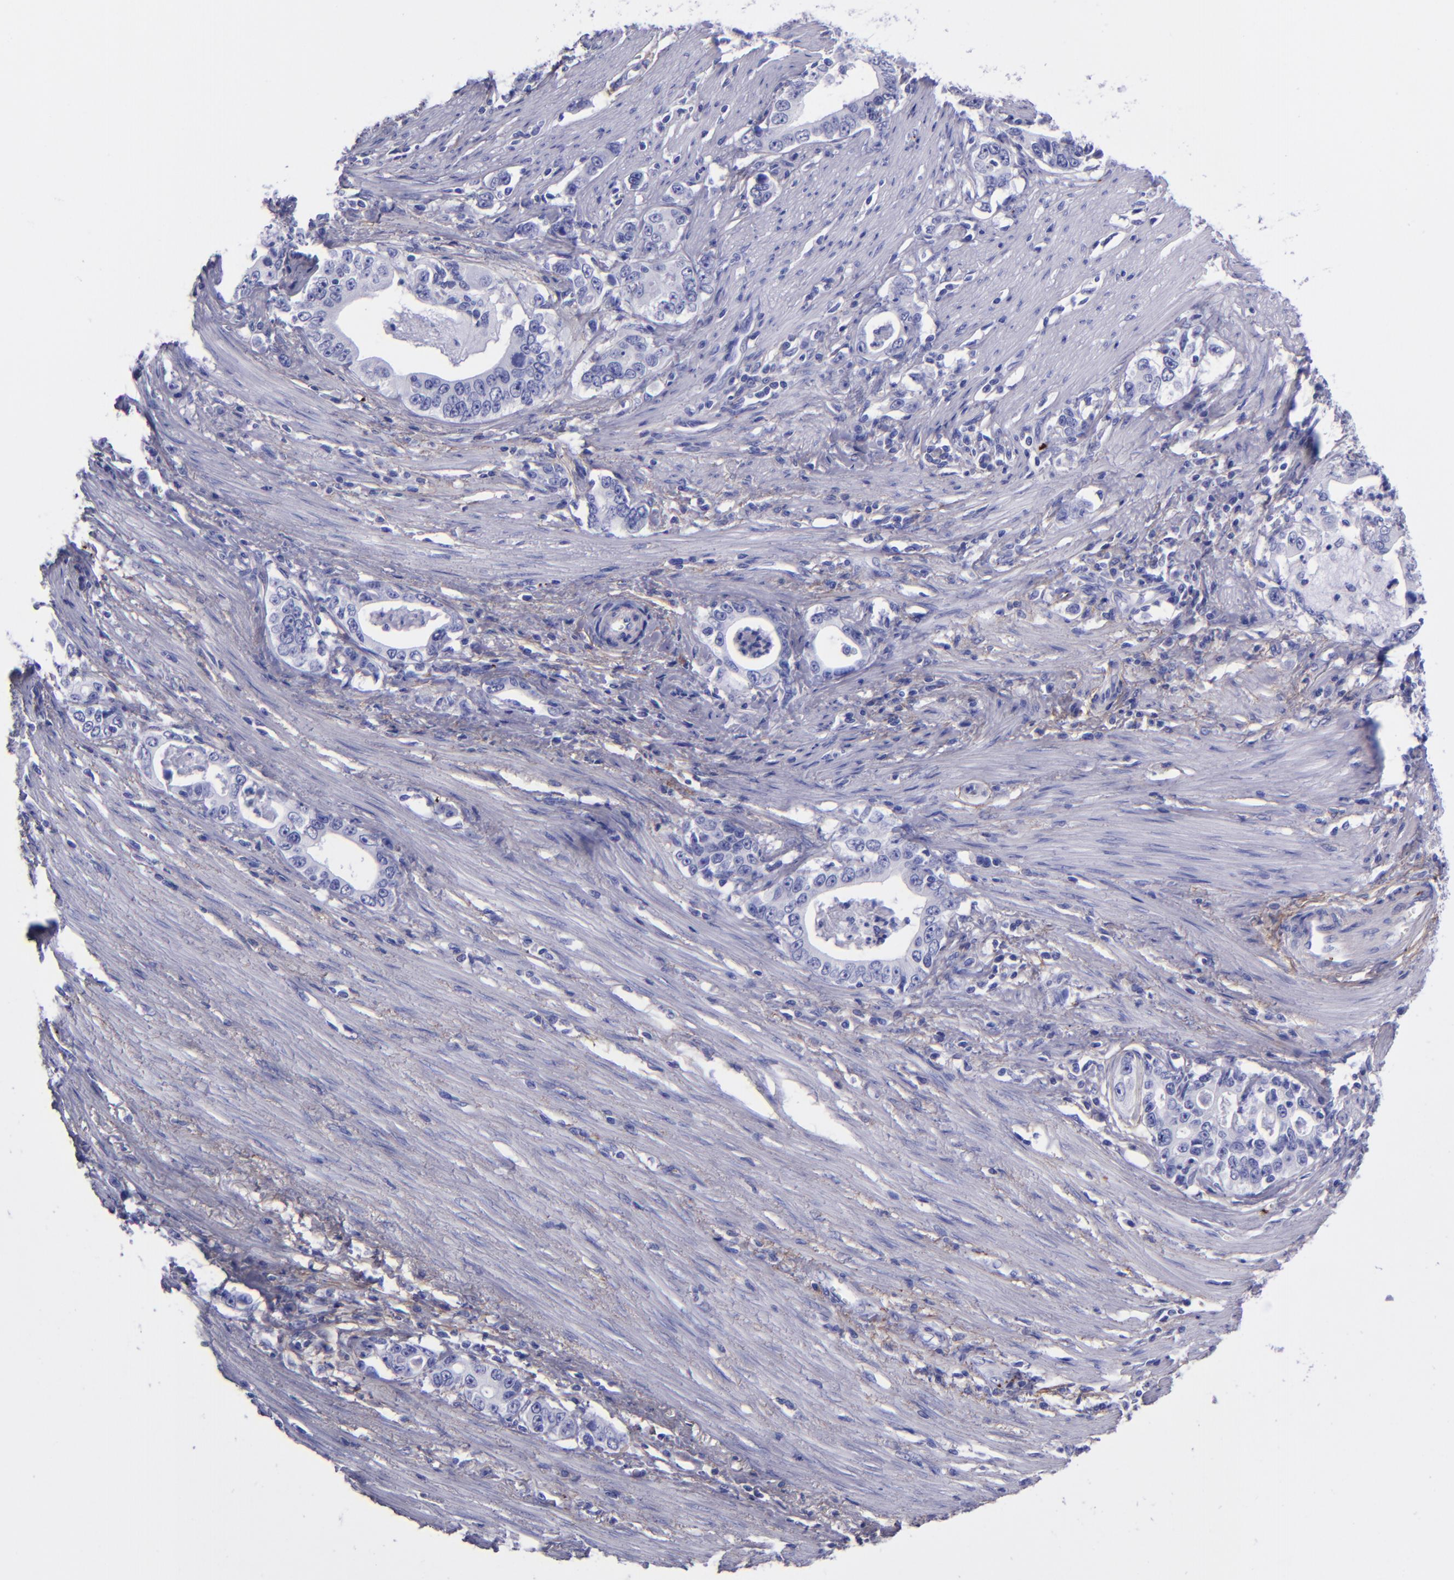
{"staining": {"intensity": "negative", "quantity": "none", "location": "none"}, "tissue": "stomach cancer", "cell_type": "Tumor cells", "image_type": "cancer", "snomed": [{"axis": "morphology", "description": "Adenocarcinoma, NOS"}, {"axis": "topography", "description": "Stomach, lower"}], "caption": "Stomach cancer (adenocarcinoma) was stained to show a protein in brown. There is no significant positivity in tumor cells.", "gene": "EFCAB13", "patient": {"sex": "female", "age": 72}}